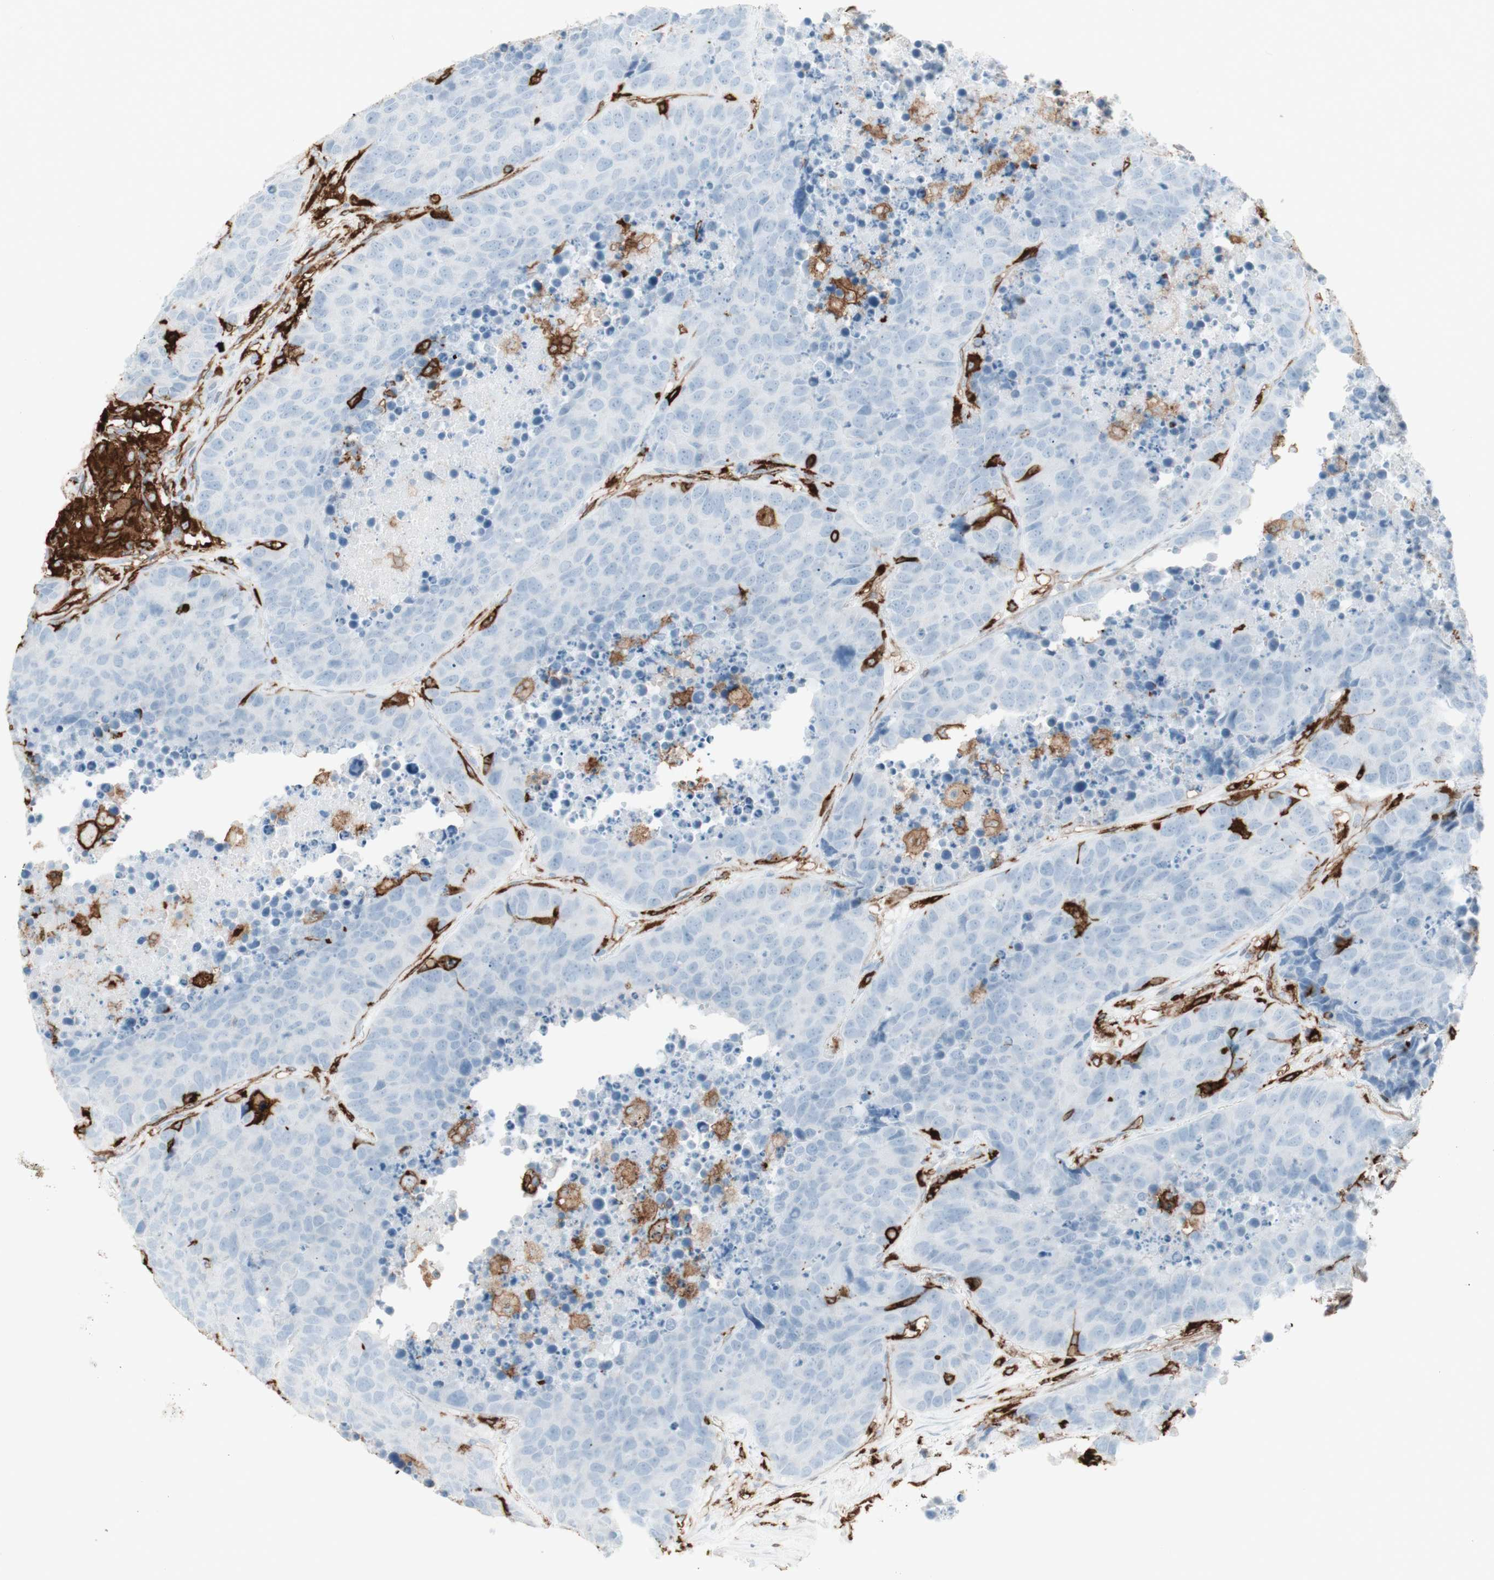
{"staining": {"intensity": "negative", "quantity": "none", "location": "none"}, "tissue": "carcinoid", "cell_type": "Tumor cells", "image_type": "cancer", "snomed": [{"axis": "morphology", "description": "Carcinoid, malignant, NOS"}, {"axis": "topography", "description": "Lung"}], "caption": "Tumor cells are negative for protein expression in human carcinoid.", "gene": "HLA-DPB1", "patient": {"sex": "male", "age": 60}}